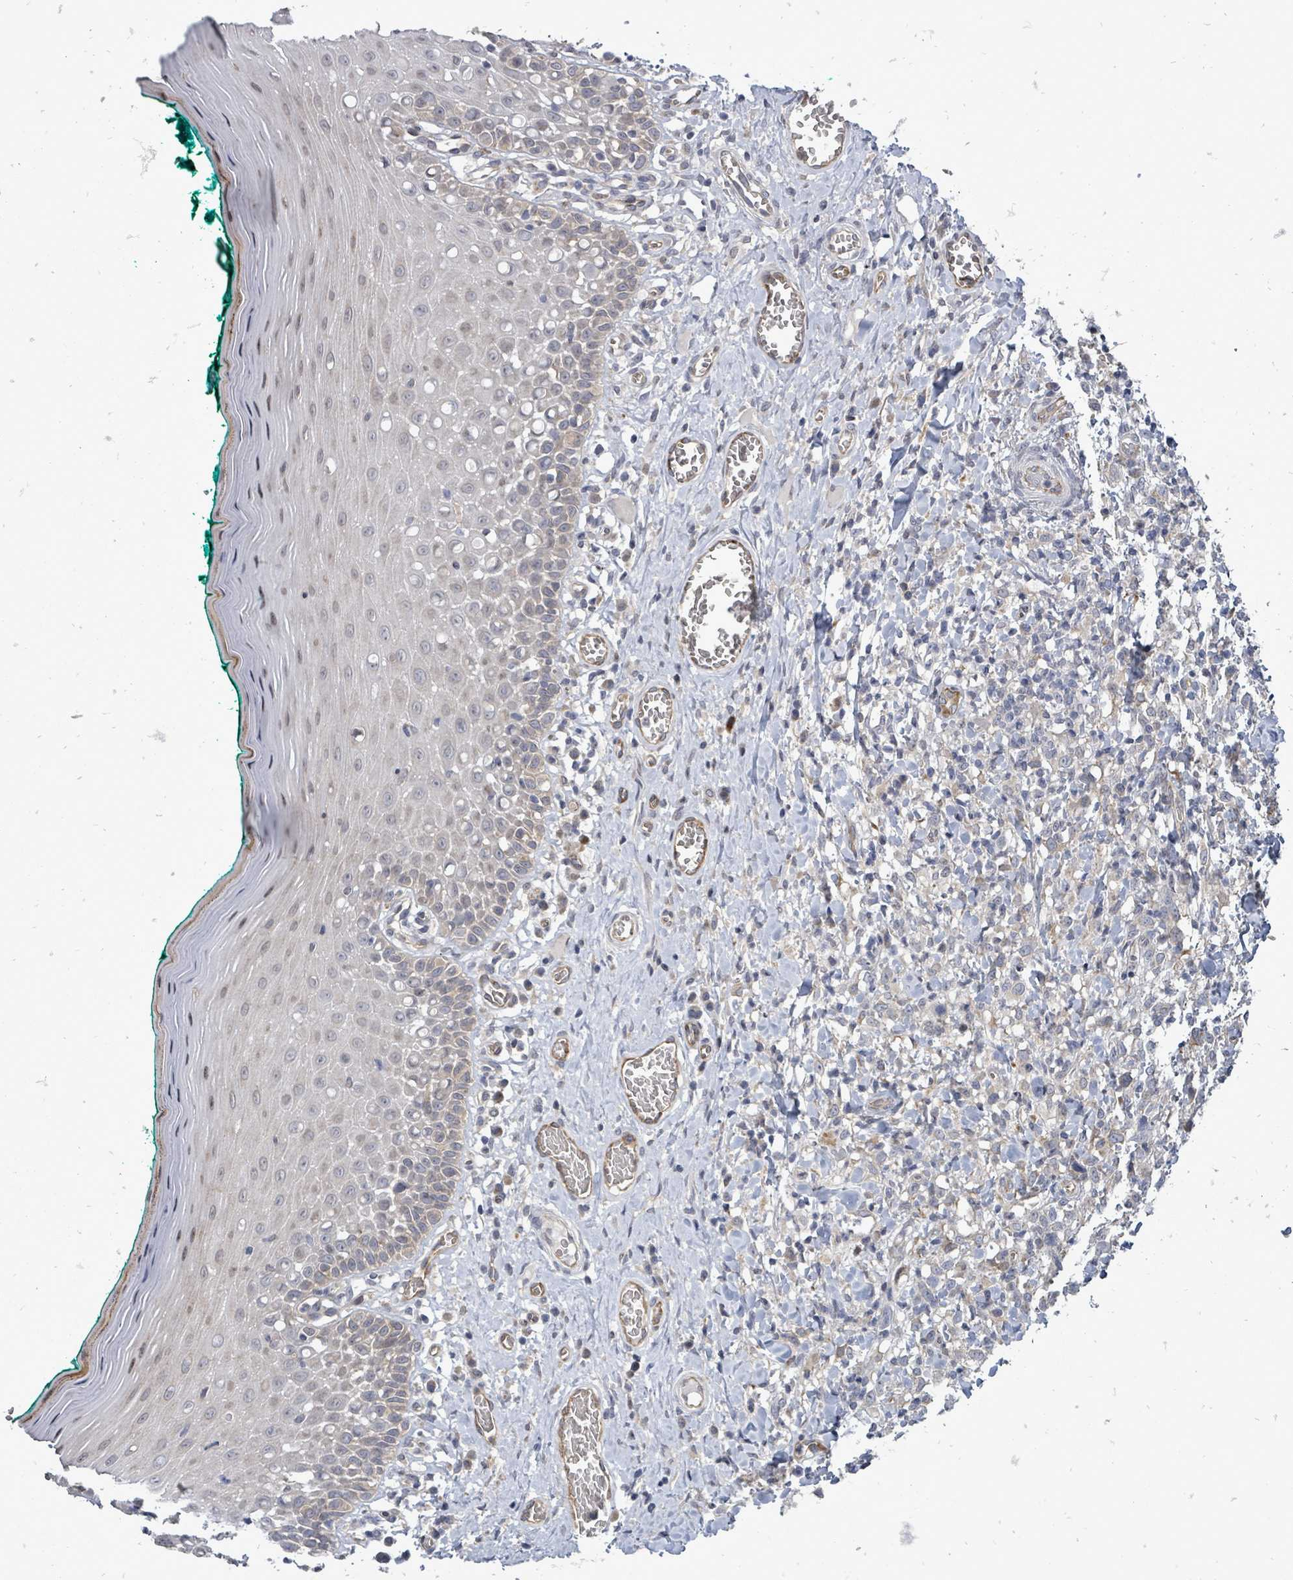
{"staining": {"intensity": "weak", "quantity": "<25%", "location": "cytoplasmic/membranous,nuclear"}, "tissue": "oral mucosa", "cell_type": "Squamous epithelial cells", "image_type": "normal", "snomed": [{"axis": "morphology", "description": "Normal tissue, NOS"}, {"axis": "topography", "description": "Oral tissue"}], "caption": "Immunohistochemistry (IHC) histopathology image of benign oral mucosa: oral mucosa stained with DAB (3,3'-diaminobenzidine) displays no significant protein expression in squamous epithelial cells.", "gene": "RALGAPB", "patient": {"sex": "female", "age": 83}}